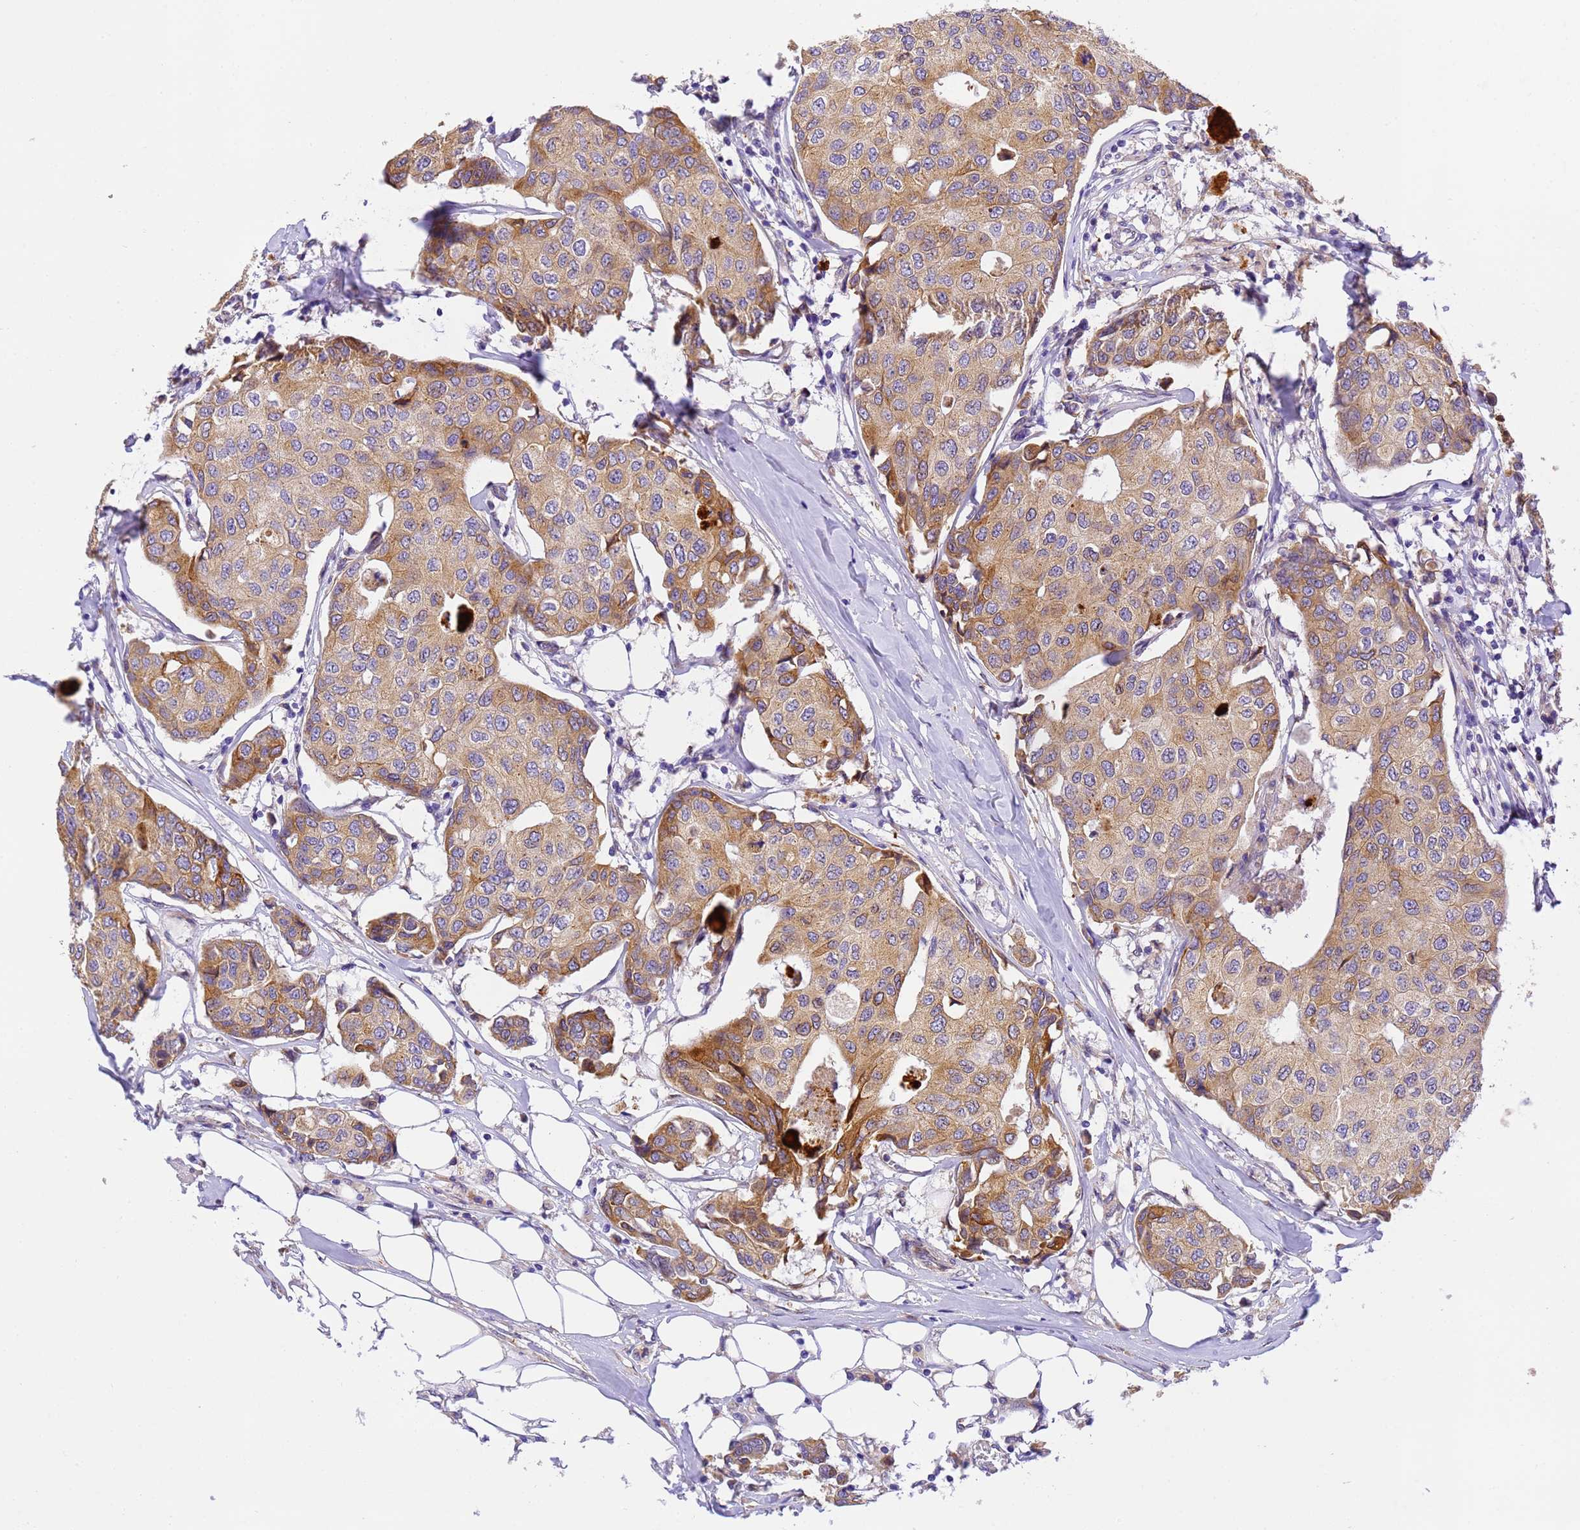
{"staining": {"intensity": "moderate", "quantity": ">75%", "location": "cytoplasmic/membranous"}, "tissue": "breast cancer", "cell_type": "Tumor cells", "image_type": "cancer", "snomed": [{"axis": "morphology", "description": "Duct carcinoma"}, {"axis": "topography", "description": "Breast"}], "caption": "Tumor cells display medium levels of moderate cytoplasmic/membranous positivity in about >75% of cells in breast cancer.", "gene": "RHBDD3", "patient": {"sex": "female", "age": 80}}